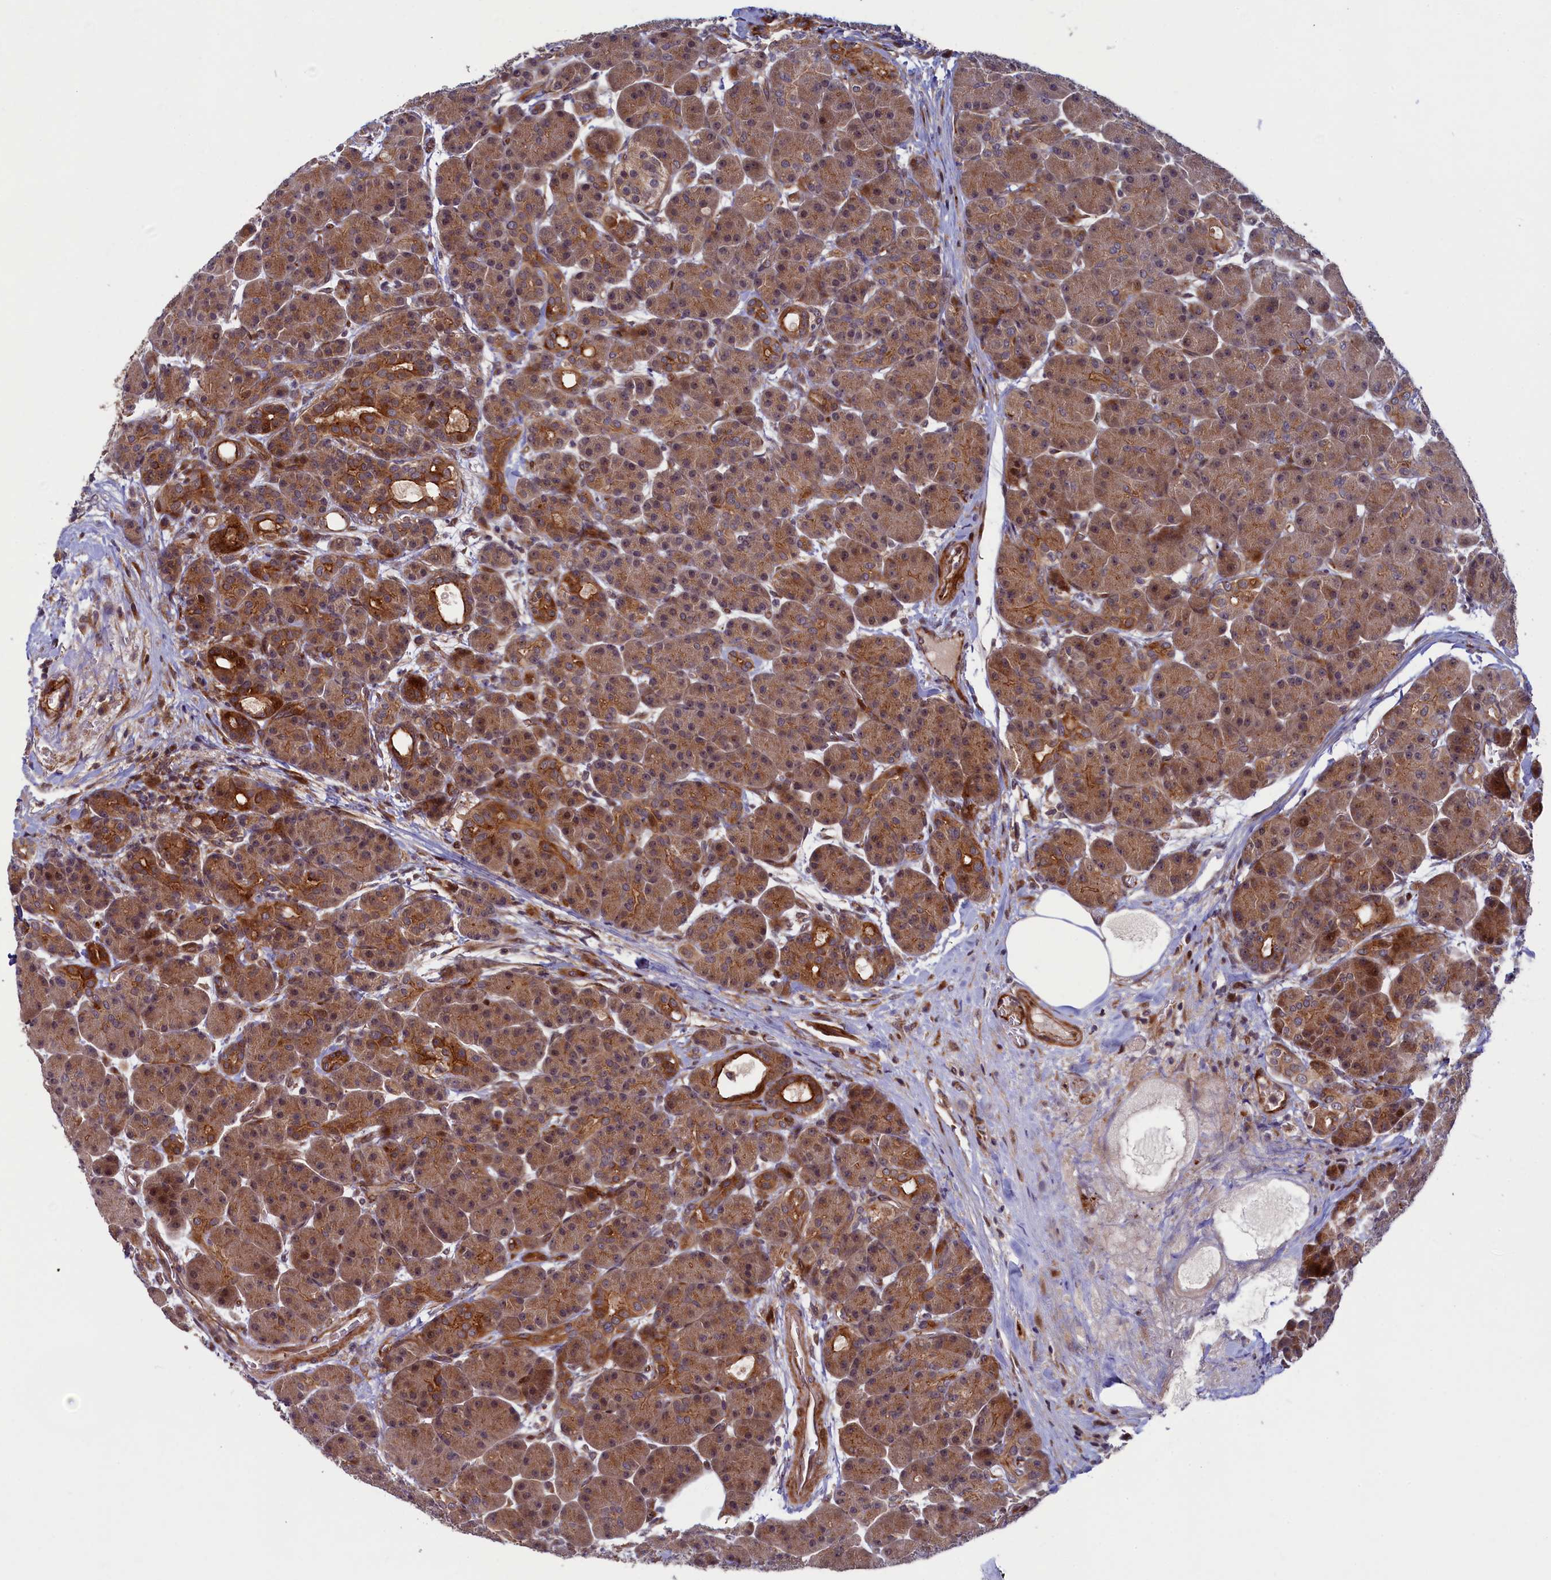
{"staining": {"intensity": "moderate", "quantity": ">75%", "location": "cytoplasmic/membranous"}, "tissue": "pancreas", "cell_type": "Exocrine glandular cells", "image_type": "normal", "snomed": [{"axis": "morphology", "description": "Normal tissue, NOS"}, {"axis": "topography", "description": "Pancreas"}], "caption": "A medium amount of moderate cytoplasmic/membranous staining is appreciated in approximately >75% of exocrine glandular cells in benign pancreas.", "gene": "PIK3C3", "patient": {"sex": "male", "age": 63}}